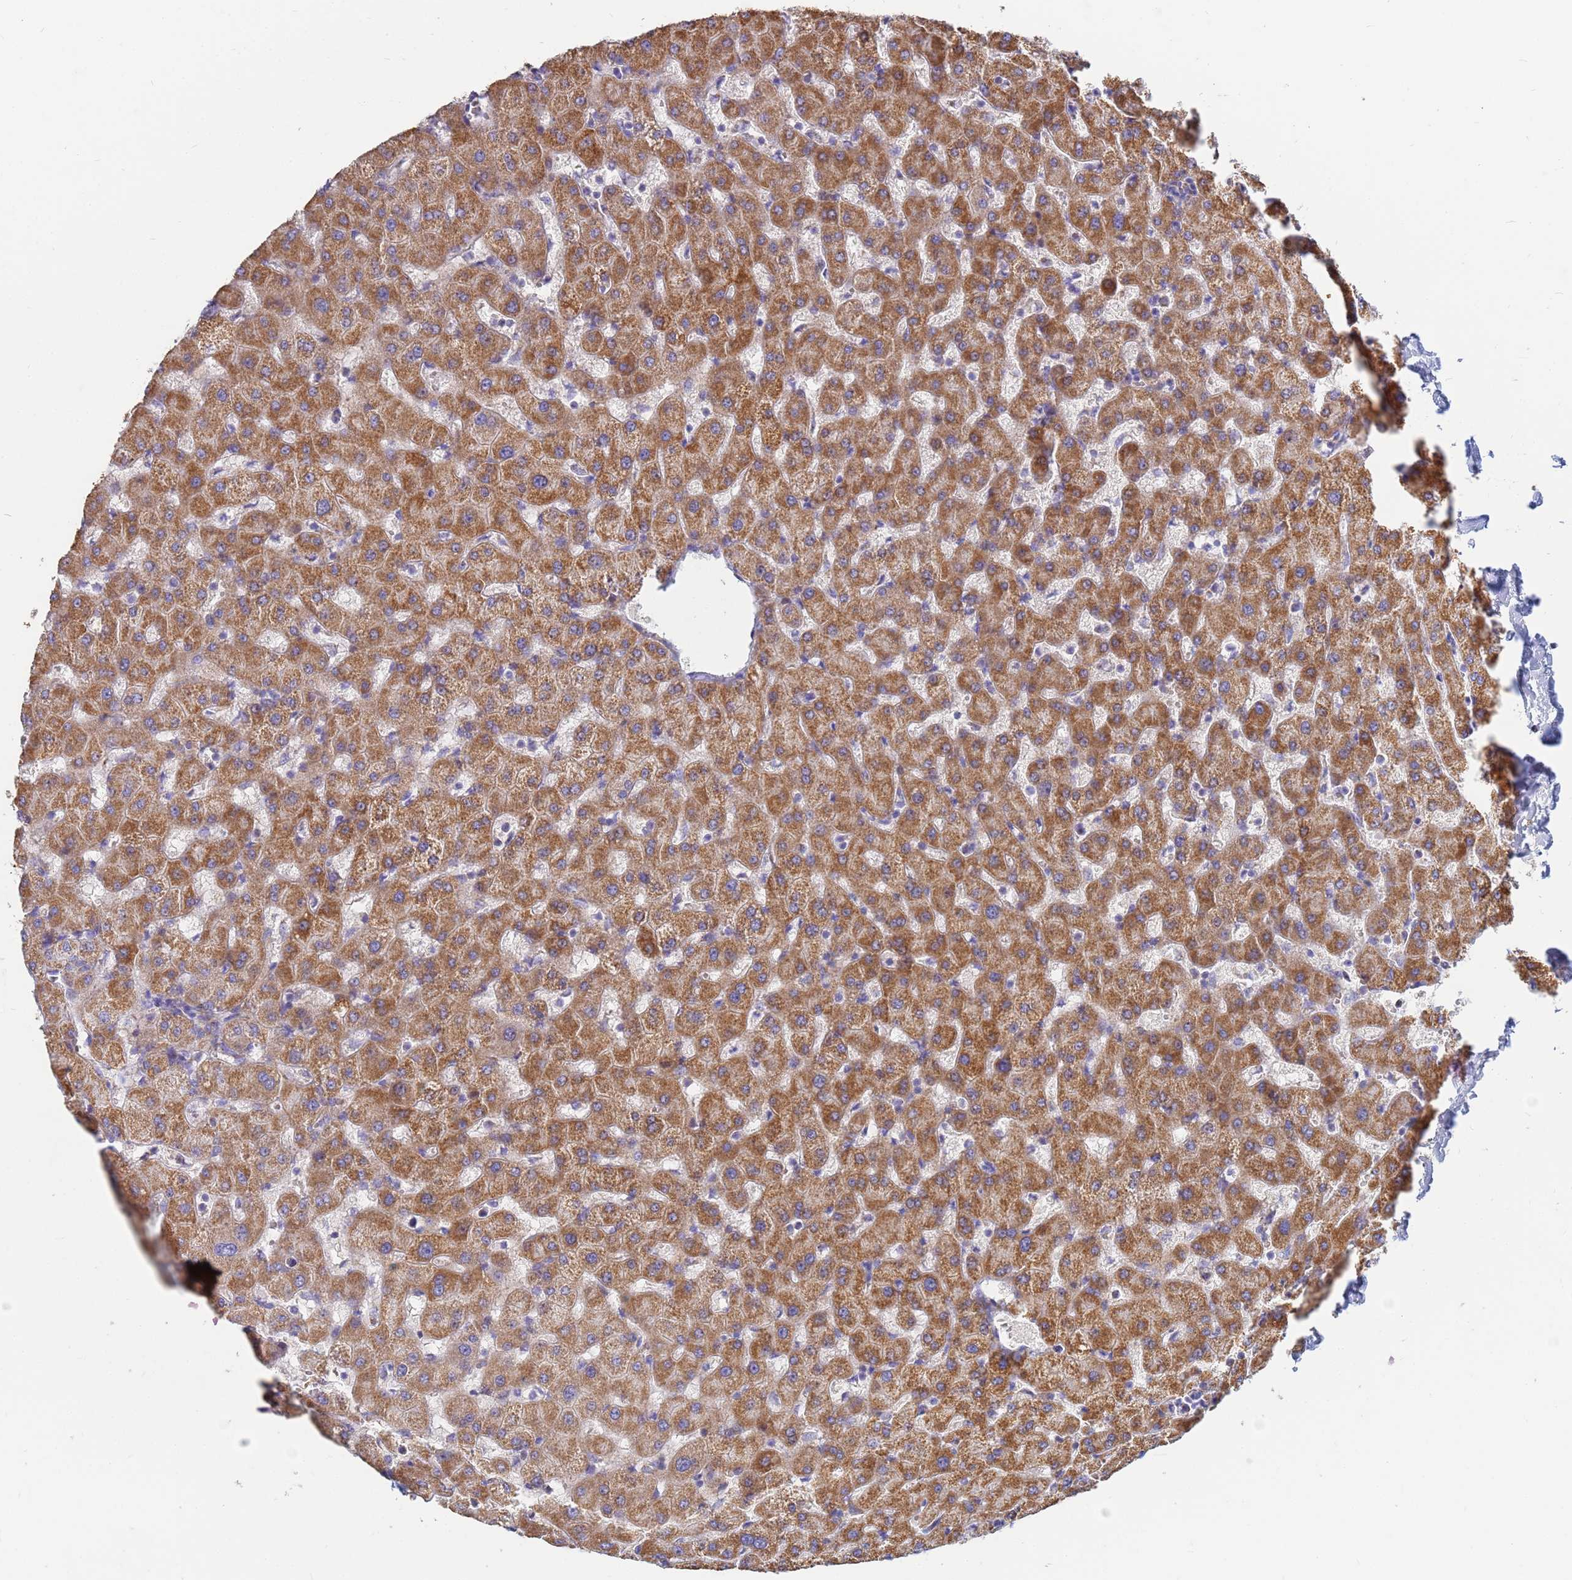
{"staining": {"intensity": "negative", "quantity": "none", "location": "none"}, "tissue": "liver", "cell_type": "Cholangiocytes", "image_type": "normal", "snomed": [{"axis": "morphology", "description": "Normal tissue, NOS"}, {"axis": "topography", "description": "Liver"}], "caption": "IHC image of unremarkable liver: human liver stained with DAB demonstrates no significant protein expression in cholangiocytes. (Brightfield microscopy of DAB IHC at high magnification).", "gene": "UQCRHL", "patient": {"sex": "female", "age": 63}}